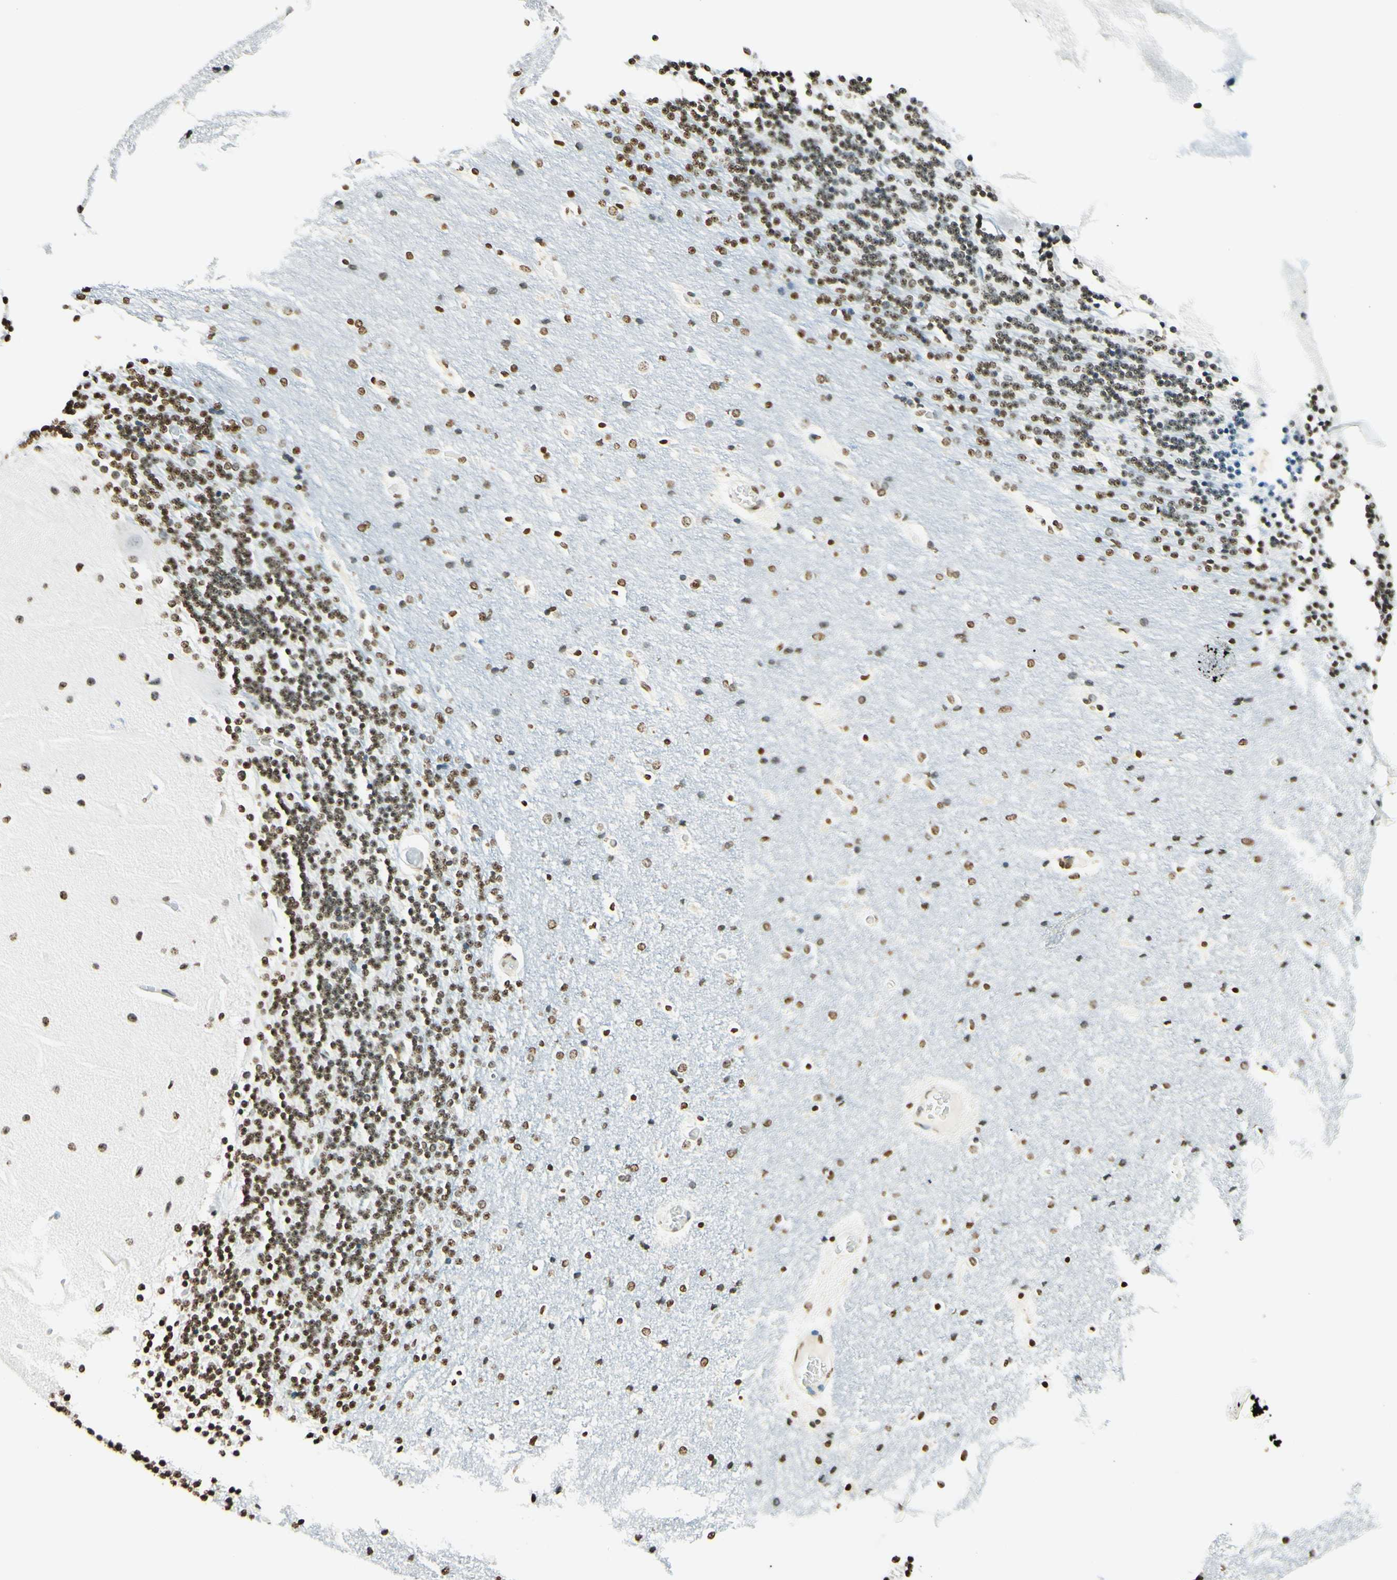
{"staining": {"intensity": "moderate", "quantity": ">75%", "location": "nuclear"}, "tissue": "cerebellum", "cell_type": "Cells in granular layer", "image_type": "normal", "snomed": [{"axis": "morphology", "description": "Normal tissue, NOS"}, {"axis": "topography", "description": "Cerebellum"}], "caption": "Protein staining exhibits moderate nuclear staining in approximately >75% of cells in granular layer in benign cerebellum.", "gene": "MSH2", "patient": {"sex": "female", "age": 54}}